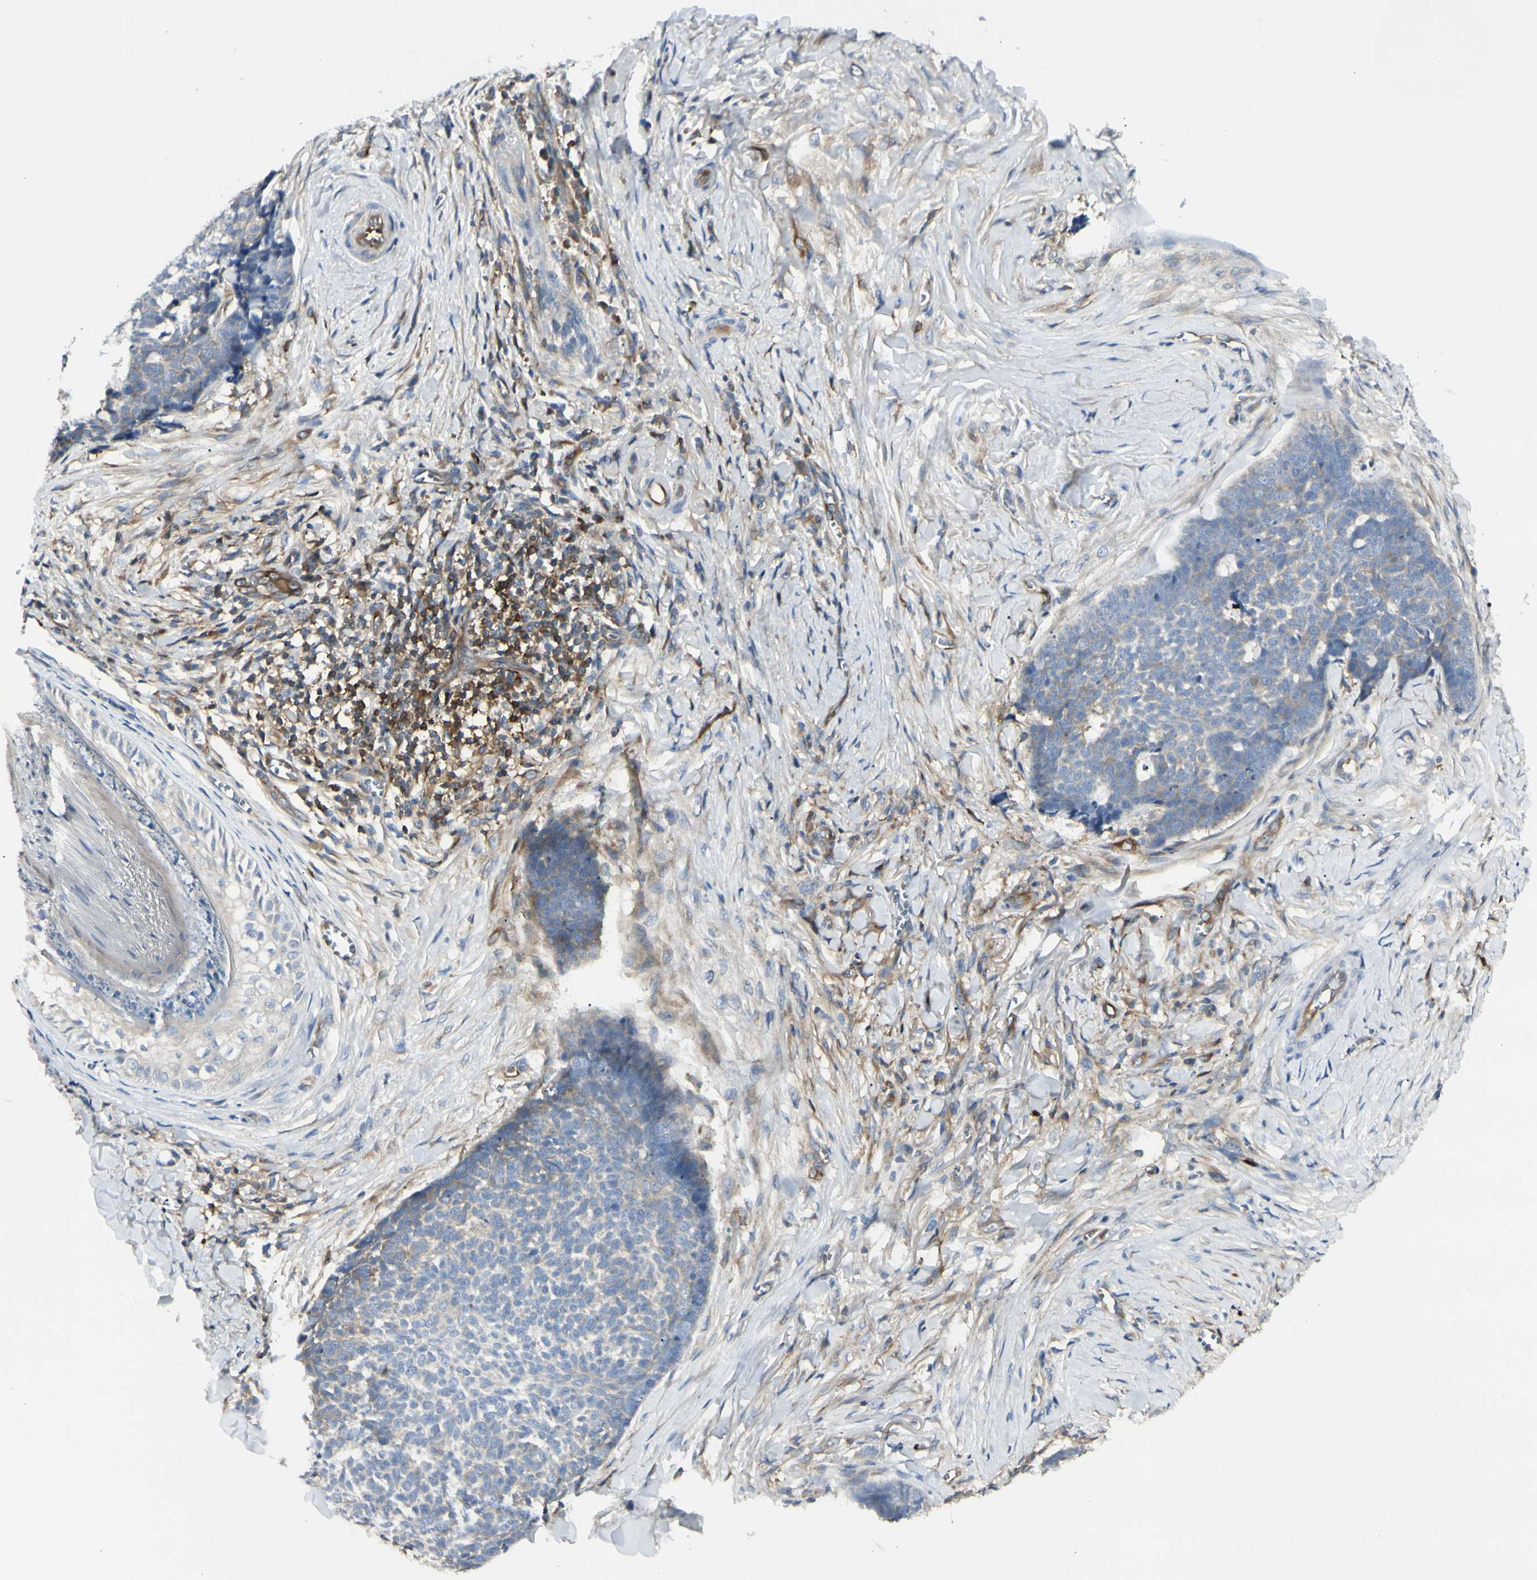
{"staining": {"intensity": "weak", "quantity": "25%-75%", "location": "cytoplasmic/membranous"}, "tissue": "skin cancer", "cell_type": "Tumor cells", "image_type": "cancer", "snomed": [{"axis": "morphology", "description": "Basal cell carcinoma"}, {"axis": "topography", "description": "Skin"}], "caption": "Immunohistochemistry staining of basal cell carcinoma (skin), which demonstrates low levels of weak cytoplasmic/membranous expression in approximately 25%-75% of tumor cells indicating weak cytoplasmic/membranous protein staining. The staining was performed using DAB (3,3'-diaminobenzidine) (brown) for protein detection and nuclei were counterstained in hematoxylin (blue).", "gene": "NFKB2", "patient": {"sex": "male", "age": 84}}